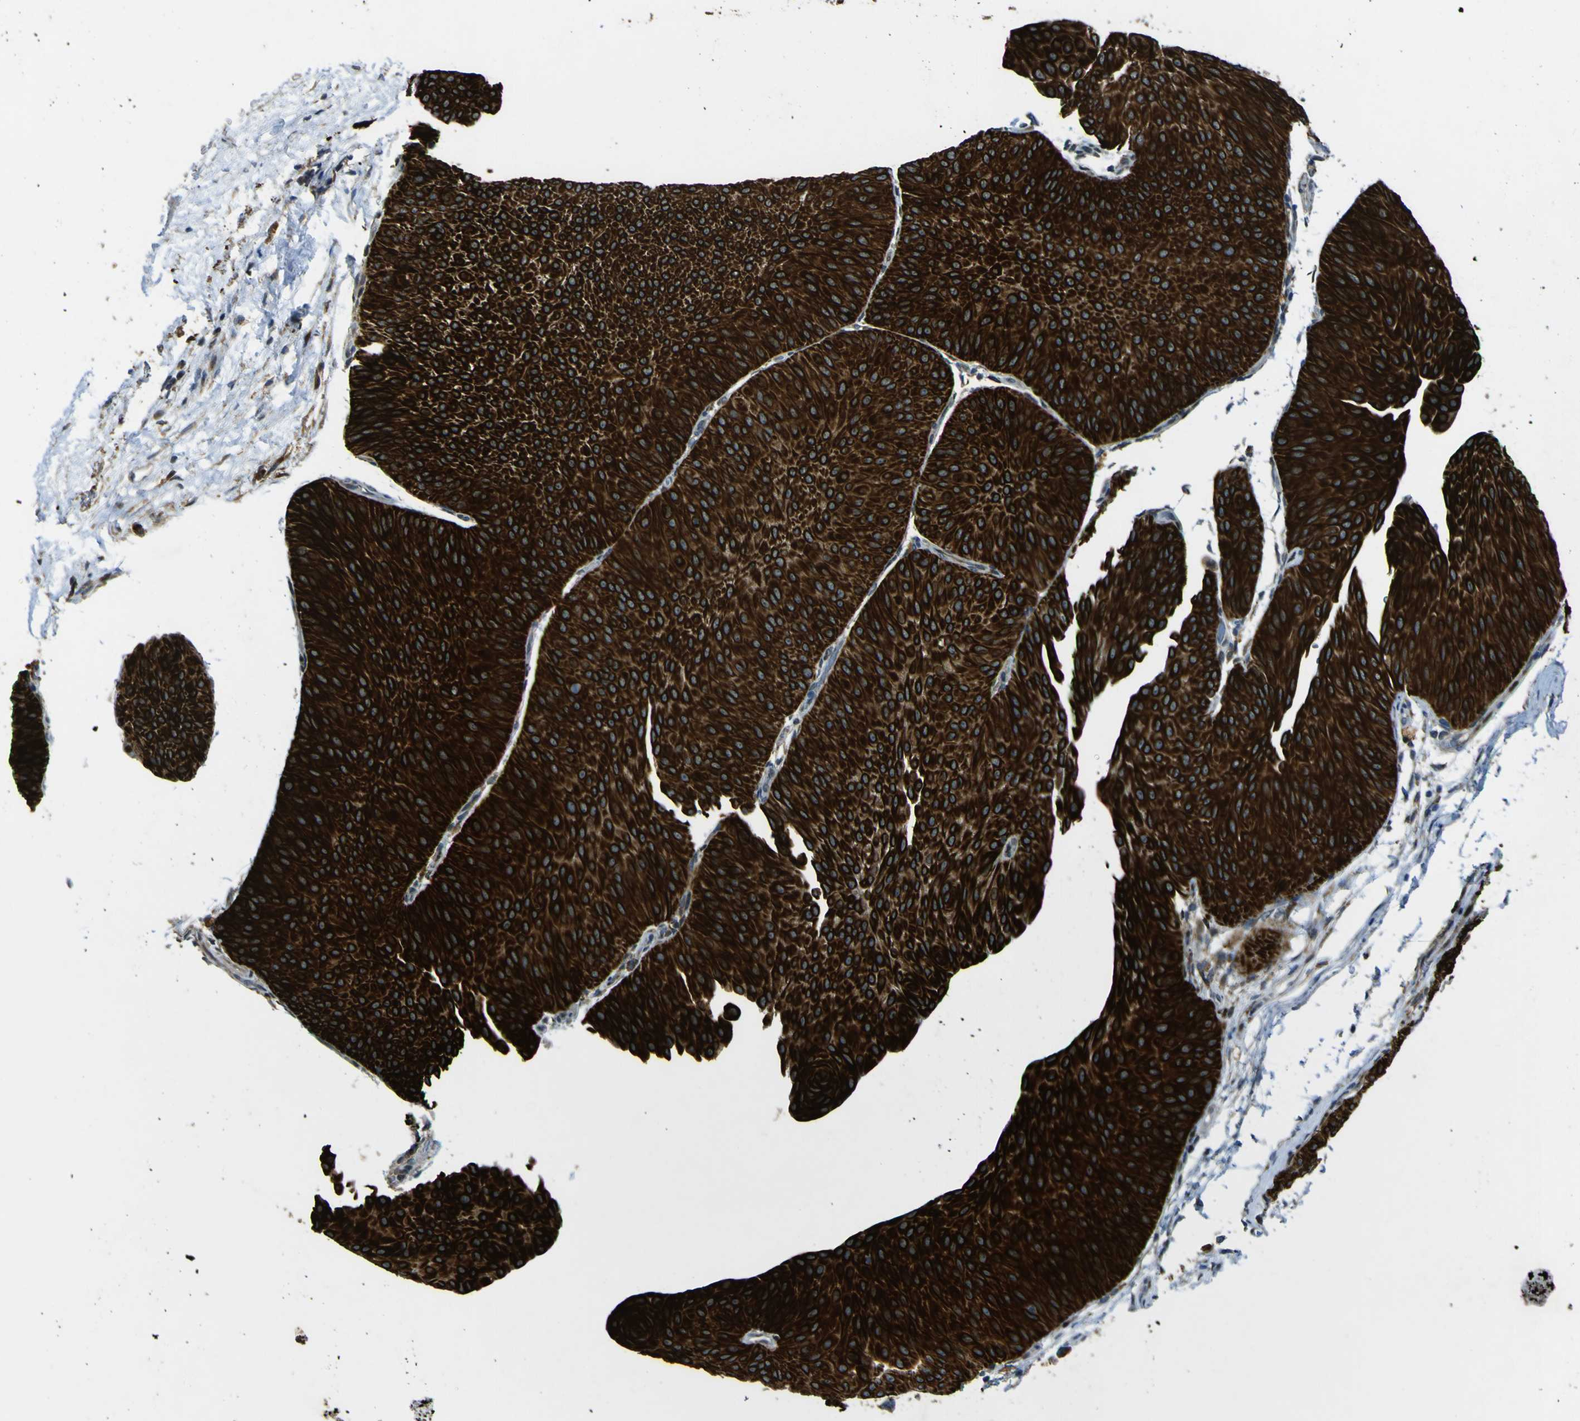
{"staining": {"intensity": "strong", "quantity": ">75%", "location": "cytoplasmic/membranous"}, "tissue": "urothelial cancer", "cell_type": "Tumor cells", "image_type": "cancer", "snomed": [{"axis": "morphology", "description": "Urothelial carcinoma, Low grade"}, {"axis": "topography", "description": "Urinary bladder"}], "caption": "Strong cytoplasmic/membranous protein positivity is identified in approximately >75% of tumor cells in low-grade urothelial carcinoma.", "gene": "LBHD1", "patient": {"sex": "female", "age": 60}}